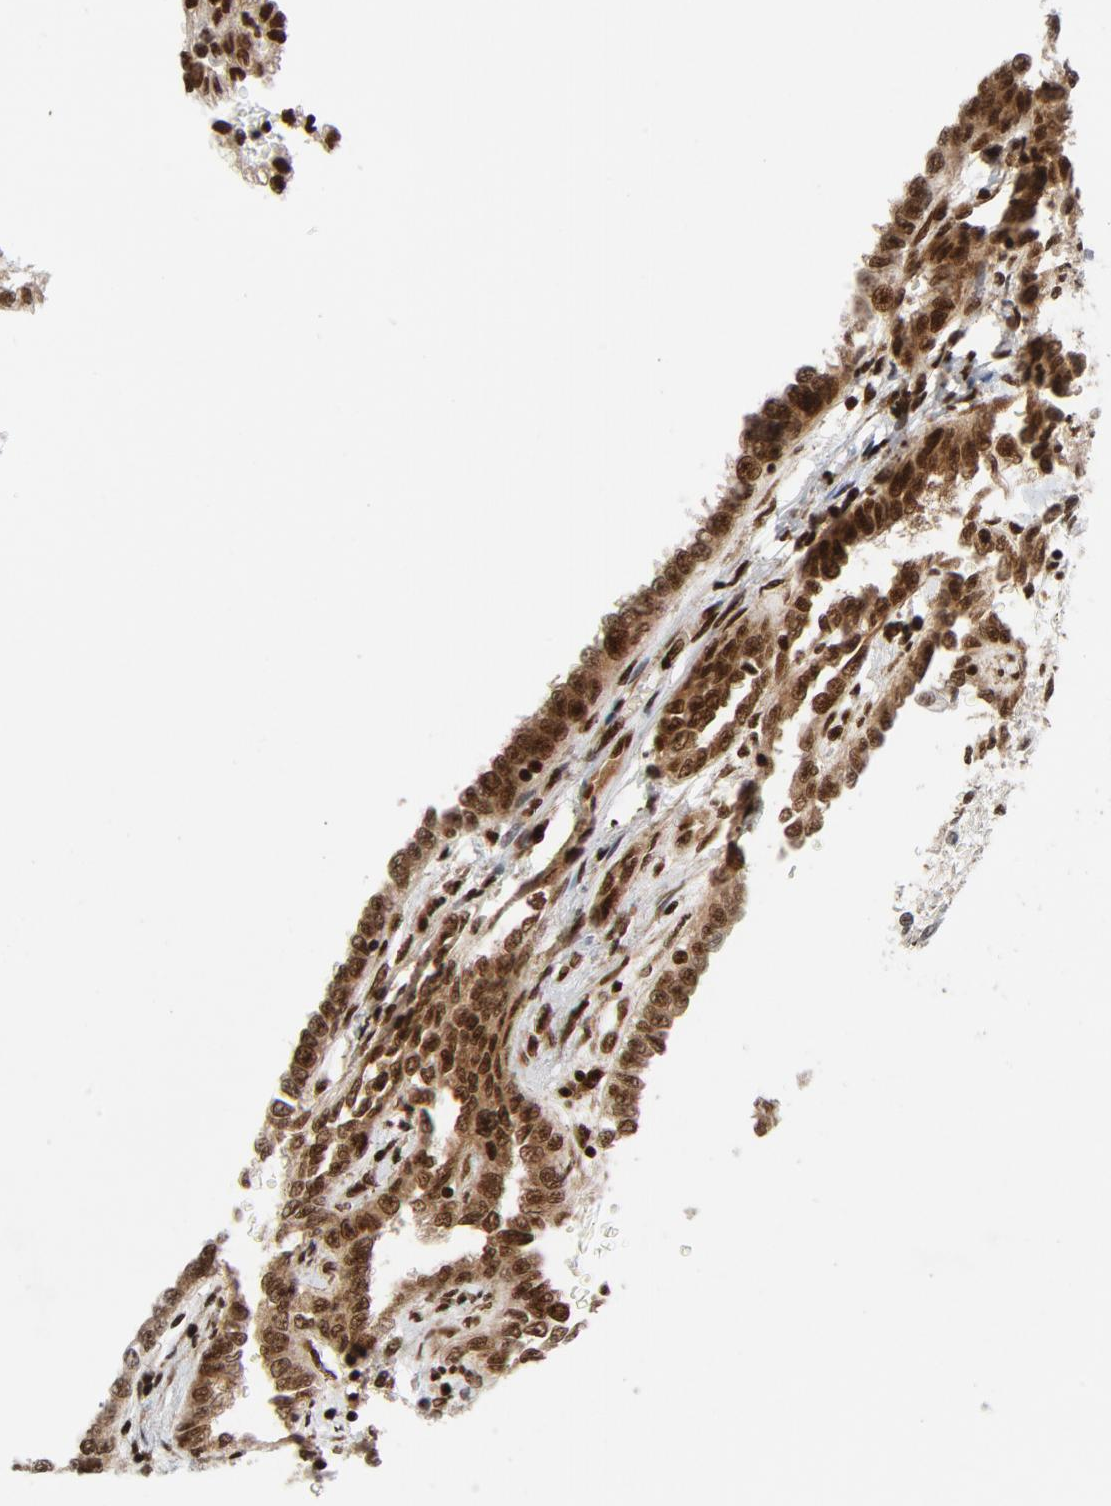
{"staining": {"intensity": "strong", "quantity": ">75%", "location": "nuclear"}, "tissue": "renal cancer", "cell_type": "Tumor cells", "image_type": "cancer", "snomed": [{"axis": "morphology", "description": "Inflammation, NOS"}, {"axis": "morphology", "description": "Adenocarcinoma, NOS"}, {"axis": "topography", "description": "Kidney"}], "caption": "Strong nuclear protein positivity is identified in approximately >75% of tumor cells in renal cancer. (DAB IHC, brown staining for protein, blue staining for nuclei).", "gene": "NFYB", "patient": {"sex": "male", "age": 68}}